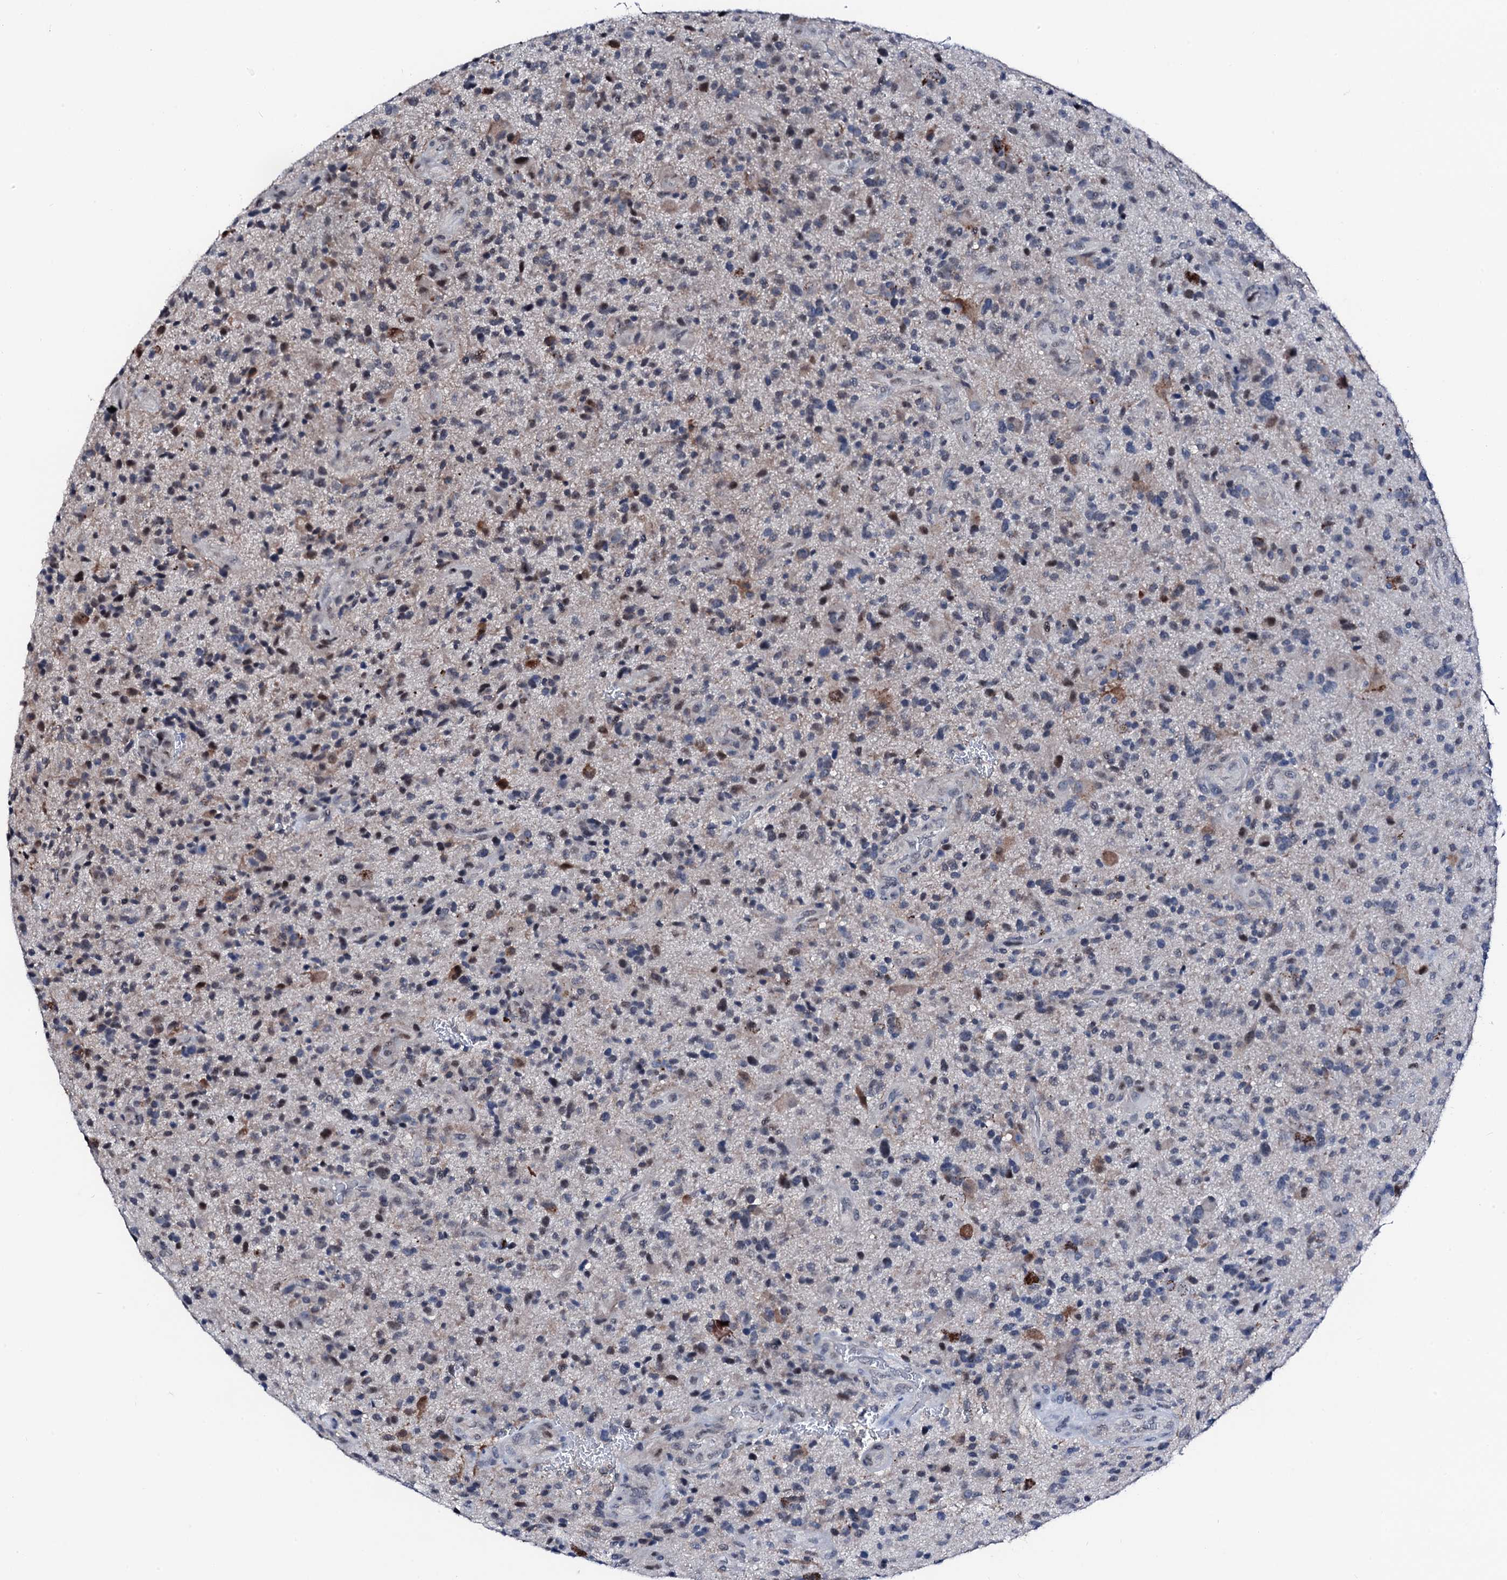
{"staining": {"intensity": "negative", "quantity": "none", "location": "none"}, "tissue": "glioma", "cell_type": "Tumor cells", "image_type": "cancer", "snomed": [{"axis": "morphology", "description": "Glioma, malignant, High grade"}, {"axis": "topography", "description": "Brain"}], "caption": "High power microscopy histopathology image of an immunohistochemistry (IHC) micrograph of glioma, revealing no significant positivity in tumor cells.", "gene": "TRAFD1", "patient": {"sex": "male", "age": 47}}